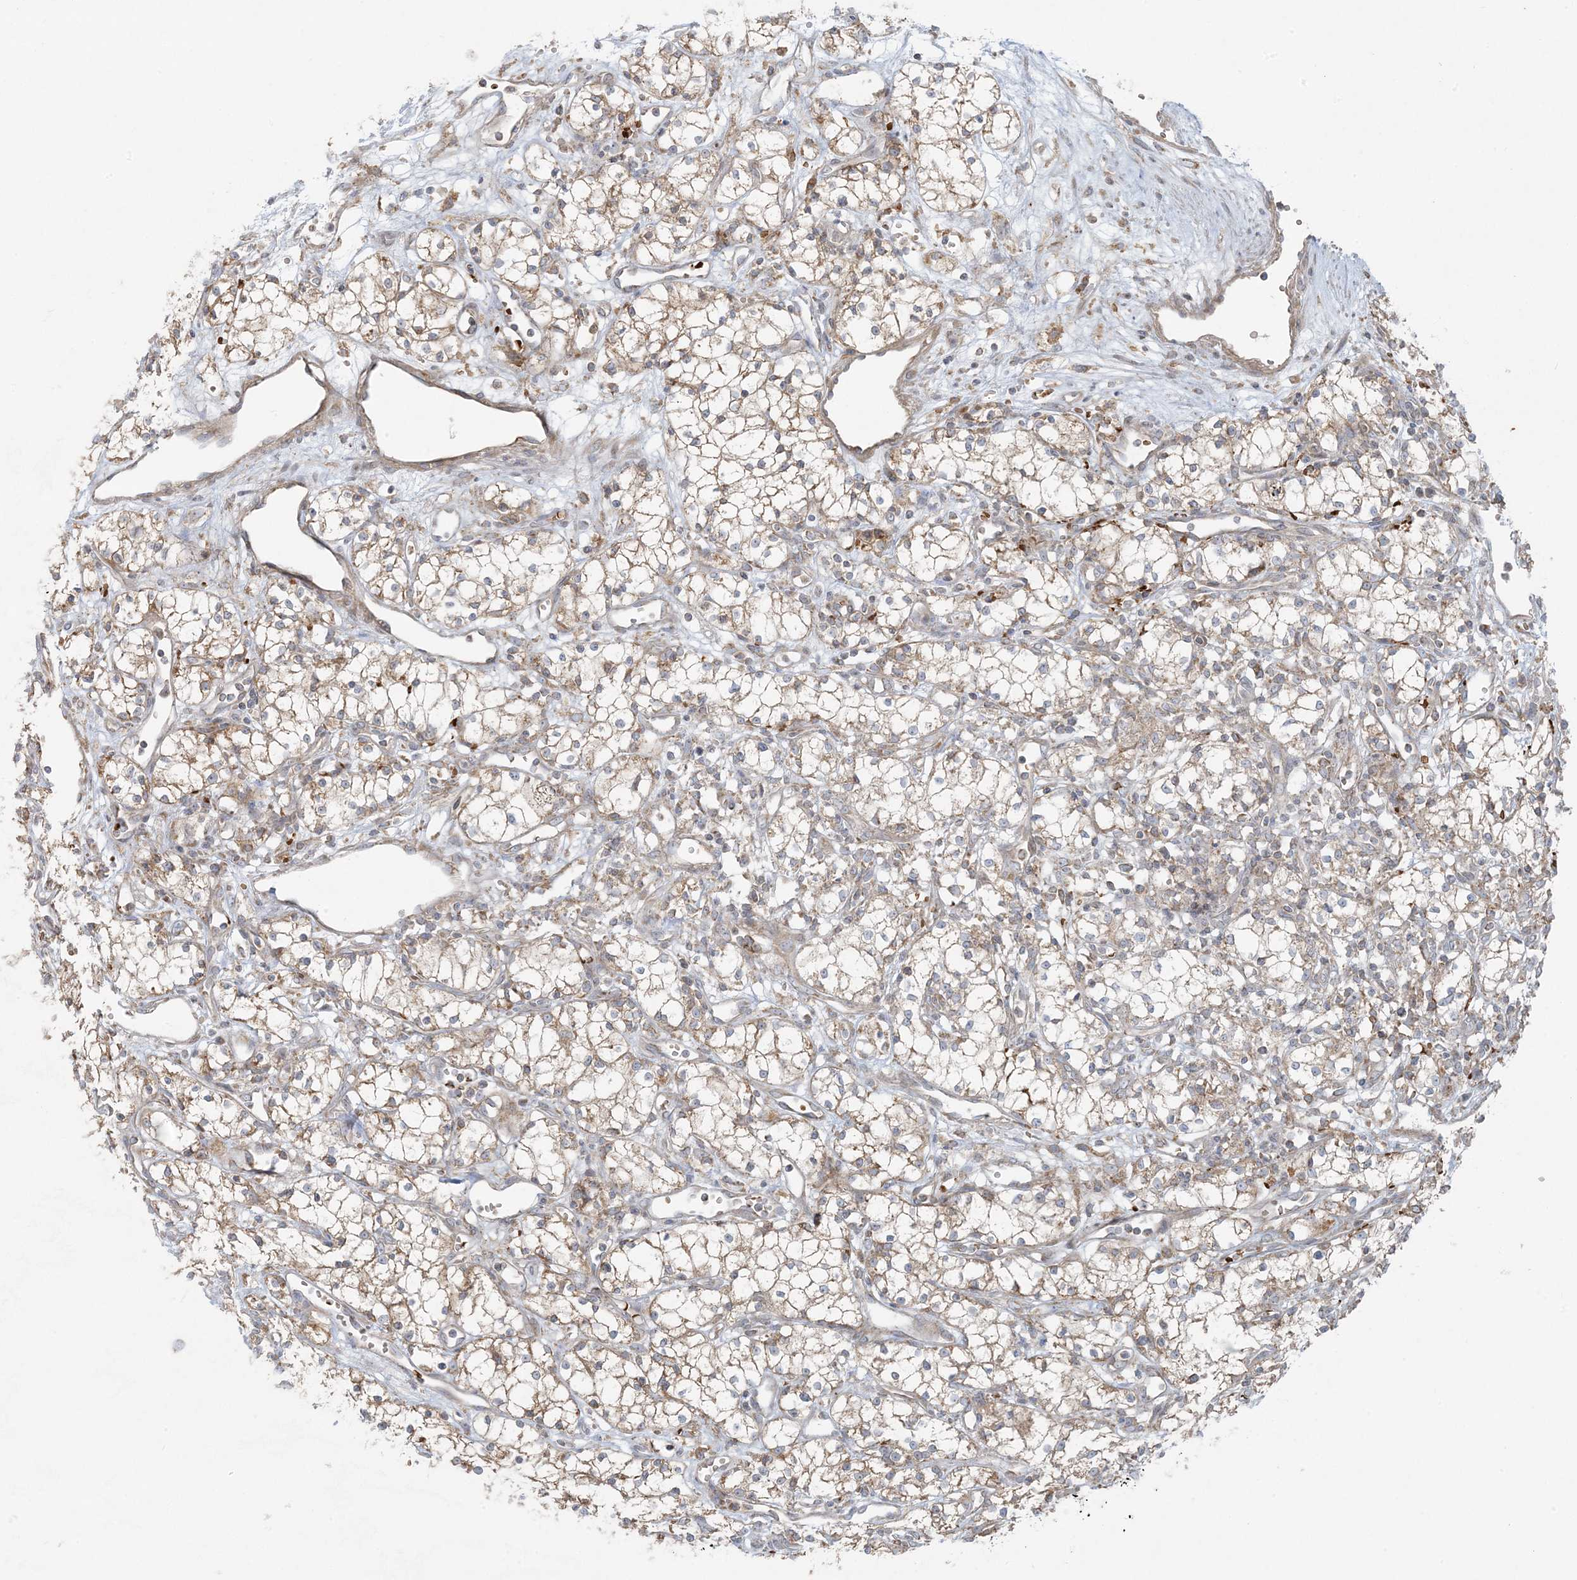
{"staining": {"intensity": "weak", "quantity": ">75%", "location": "cytoplasmic/membranous"}, "tissue": "renal cancer", "cell_type": "Tumor cells", "image_type": "cancer", "snomed": [{"axis": "morphology", "description": "Adenocarcinoma, NOS"}, {"axis": "topography", "description": "Kidney"}], "caption": "DAB immunohistochemical staining of renal cancer exhibits weak cytoplasmic/membranous protein expression in approximately >75% of tumor cells. (DAB = brown stain, brightfield microscopy at high magnification).", "gene": "PIK3R4", "patient": {"sex": "male", "age": 59}}